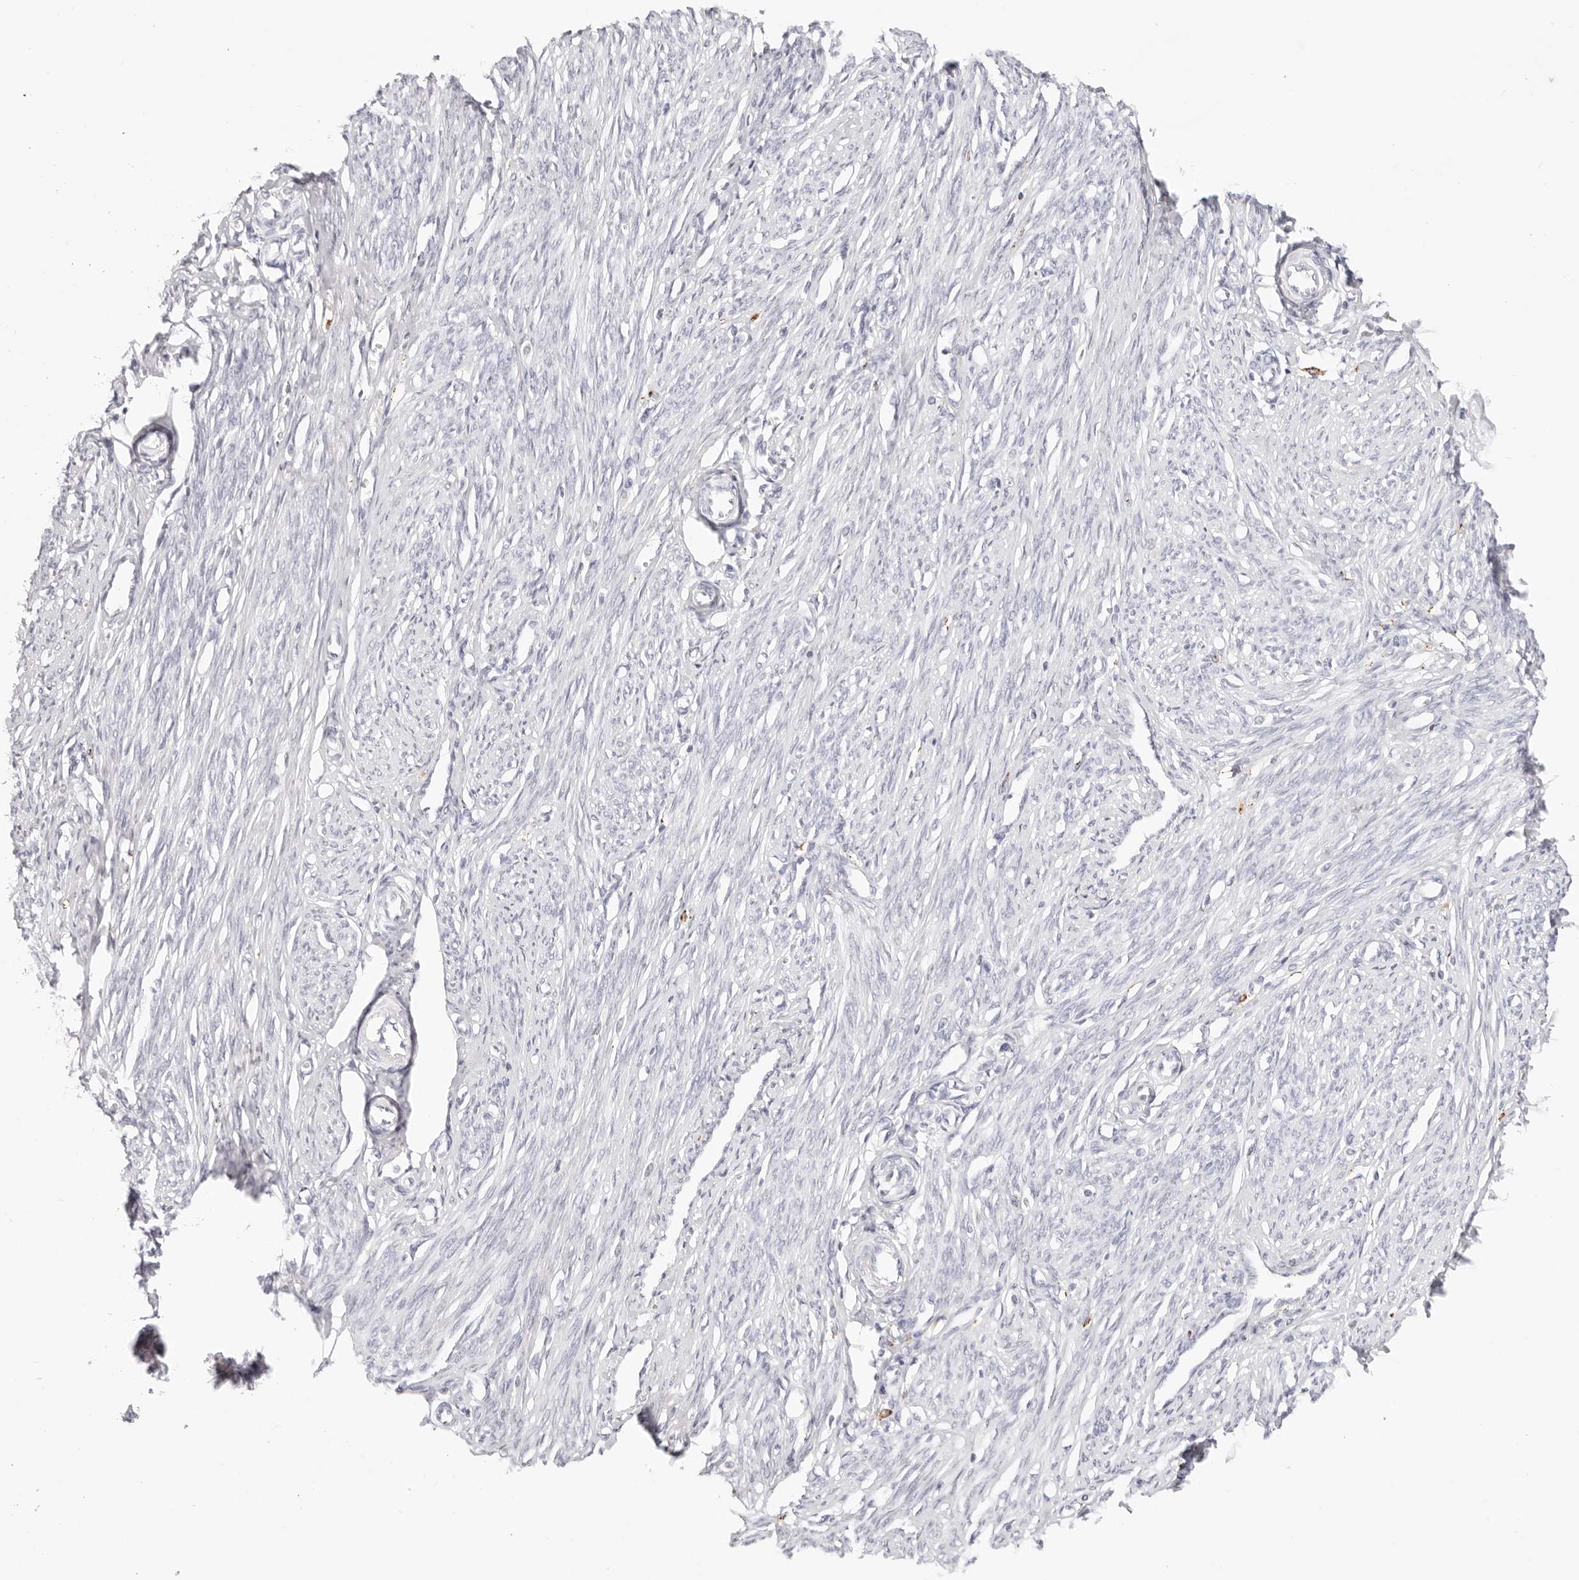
{"staining": {"intensity": "strong", "quantity": "<25%", "location": "cytoplasmic/membranous"}, "tissue": "endometrium", "cell_type": "Cells in endometrial stroma", "image_type": "normal", "snomed": [{"axis": "morphology", "description": "Normal tissue, NOS"}, {"axis": "topography", "description": "Endometrium"}], "caption": "IHC staining of benign endometrium, which shows medium levels of strong cytoplasmic/membranous staining in approximately <25% of cells in endometrial stroma indicating strong cytoplasmic/membranous protein expression. The staining was performed using DAB (brown) for protein detection and nuclei were counterstained in hematoxylin (blue).", "gene": "STKLD1", "patient": {"sex": "female", "age": 56}}